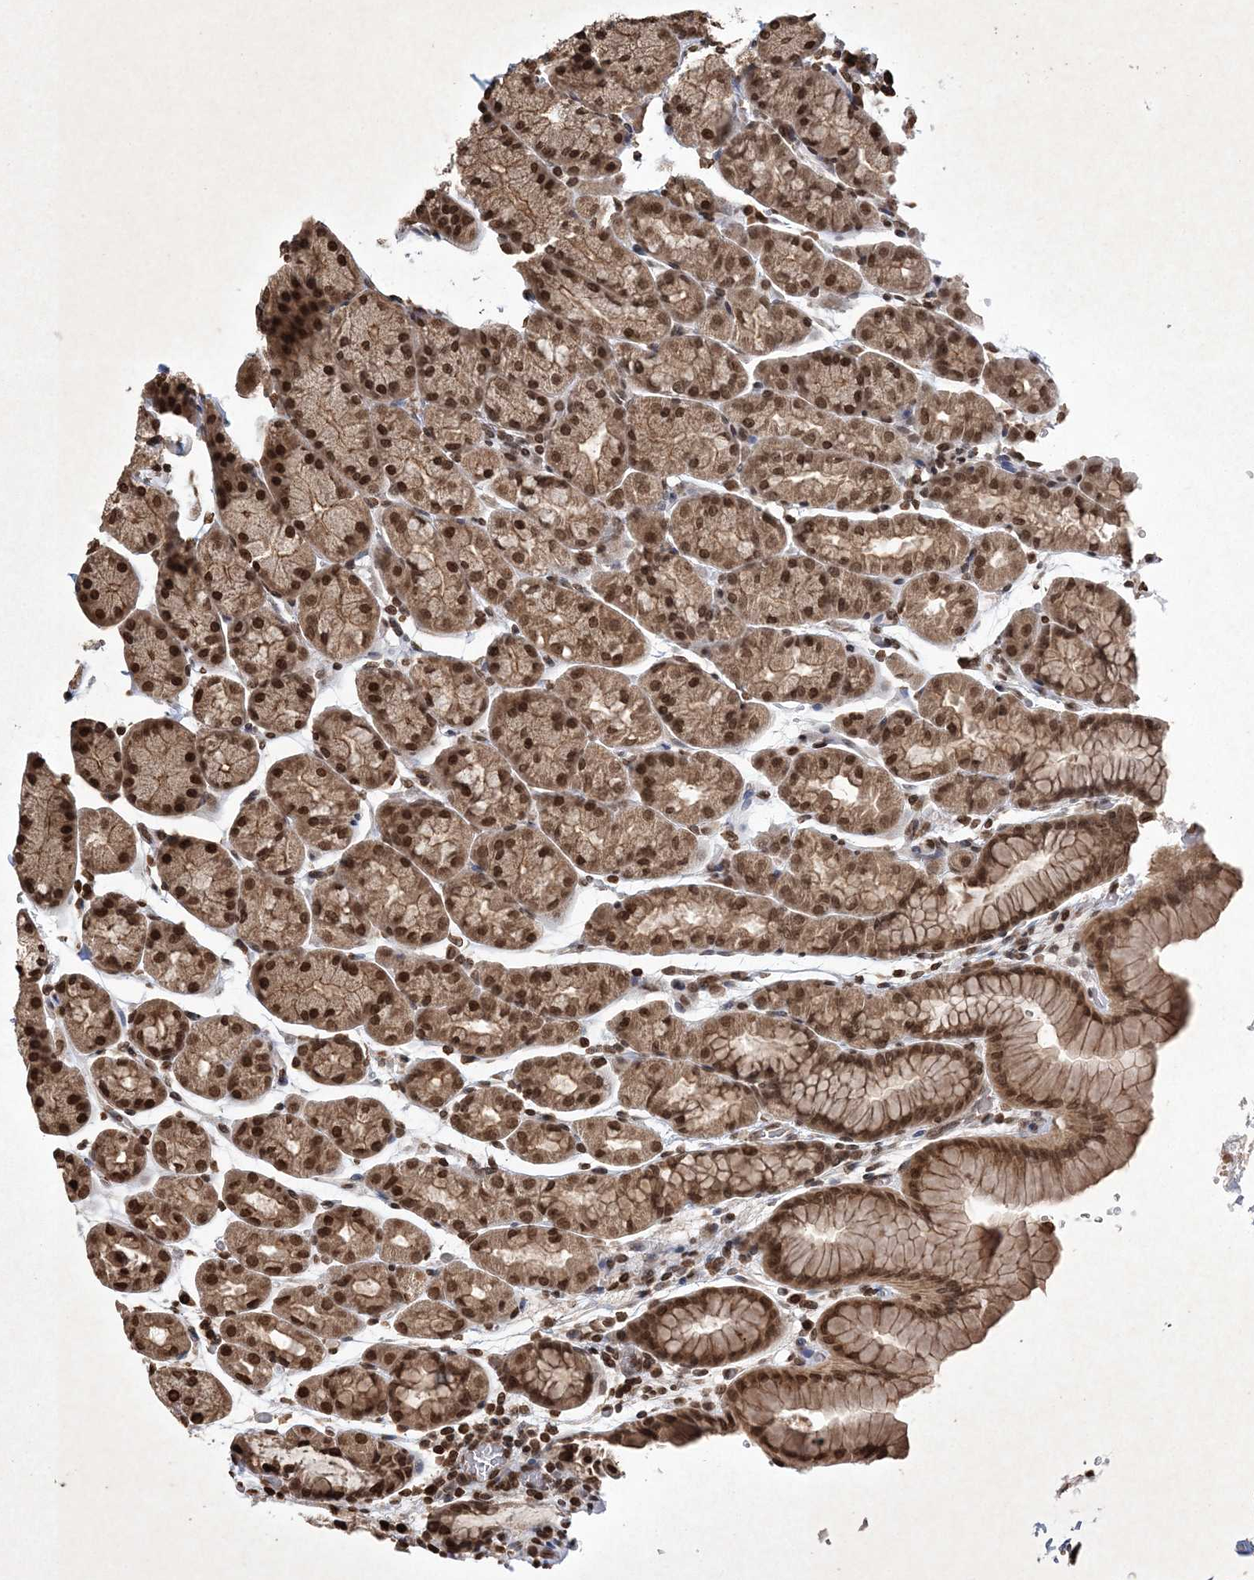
{"staining": {"intensity": "strong", "quantity": ">75%", "location": "cytoplasmic/membranous,nuclear"}, "tissue": "stomach", "cell_type": "Glandular cells", "image_type": "normal", "snomed": [{"axis": "morphology", "description": "Normal tissue, NOS"}, {"axis": "topography", "description": "Stomach"}], "caption": "Protein expression analysis of benign stomach reveals strong cytoplasmic/membranous,nuclear expression in about >75% of glandular cells. The protein of interest is shown in brown color, while the nuclei are stained blue.", "gene": "NEDD9", "patient": {"sex": "male", "age": 42}}